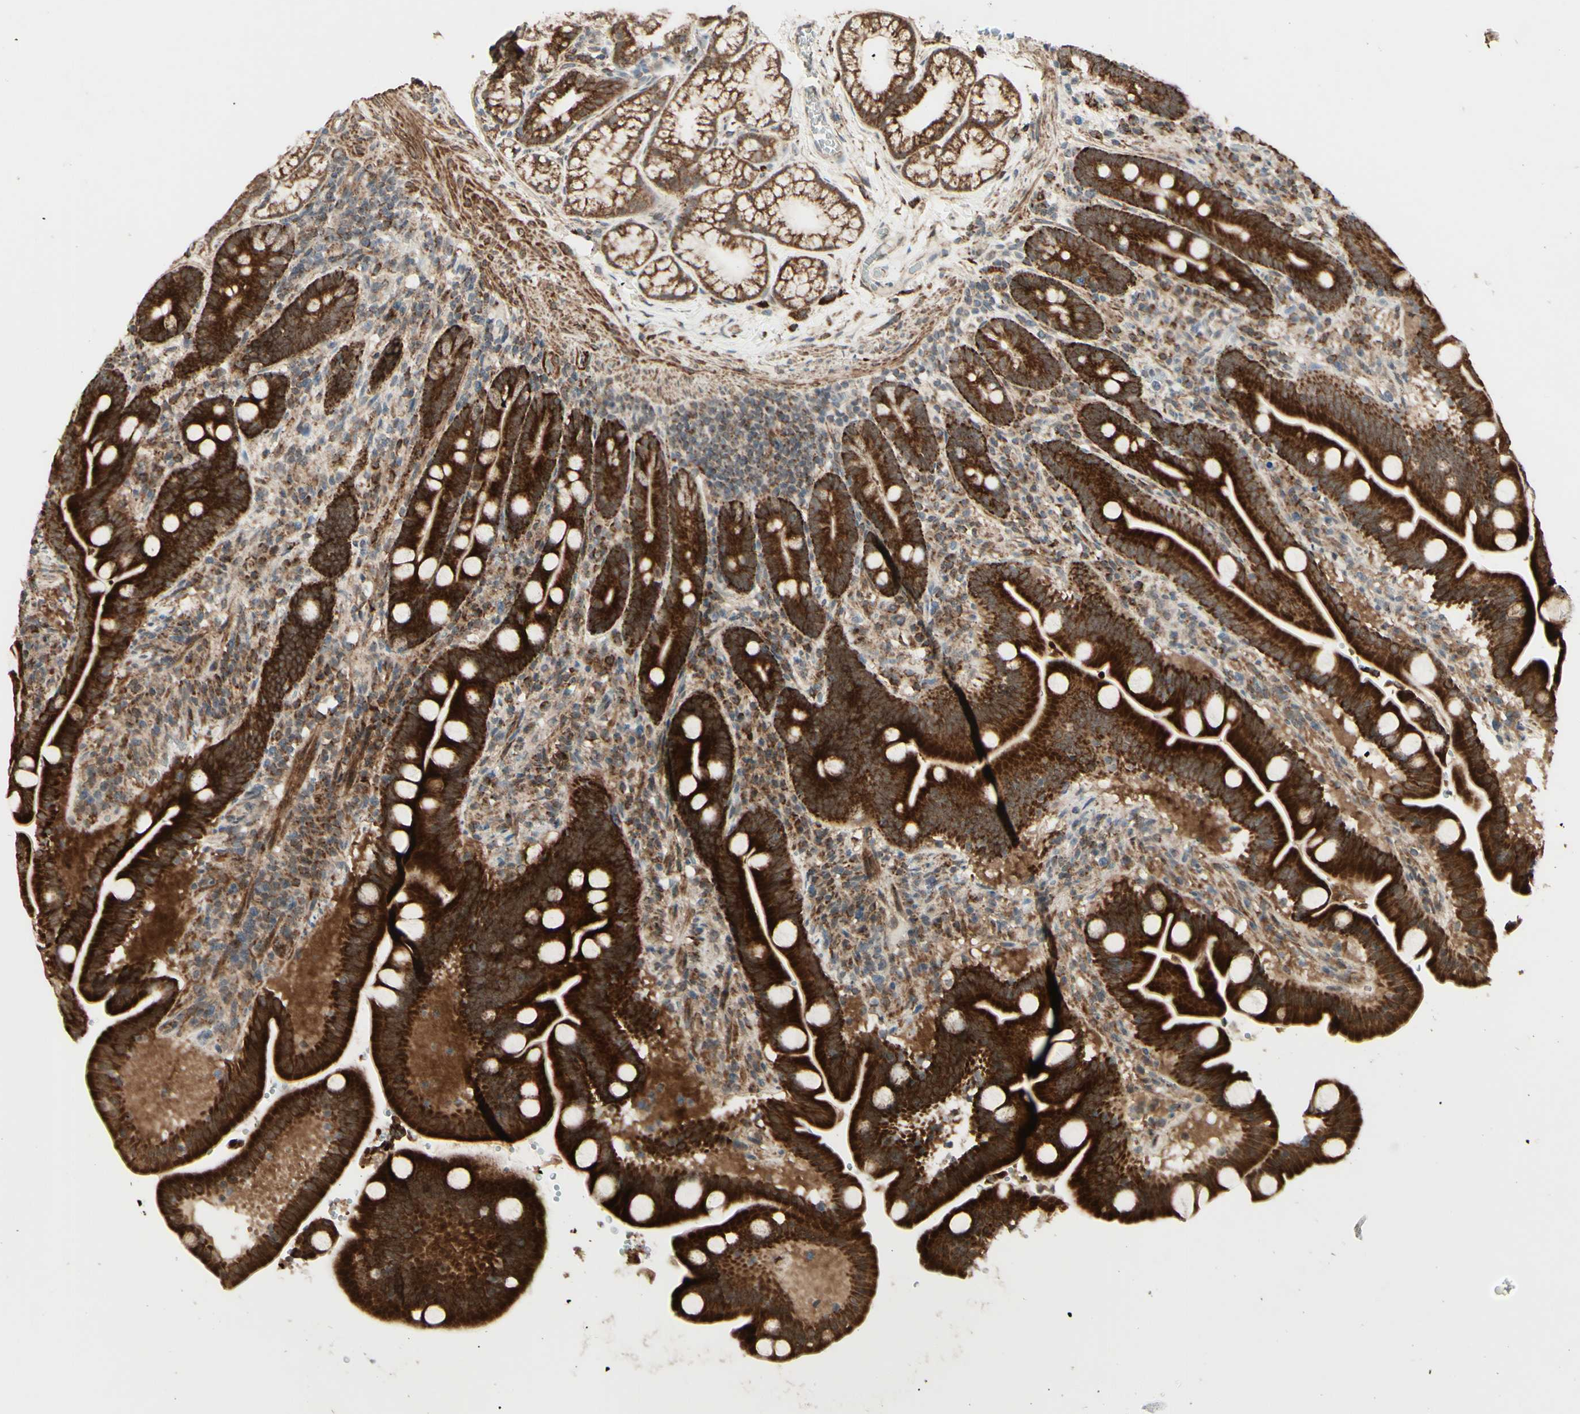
{"staining": {"intensity": "strong", "quantity": ">75%", "location": "cytoplasmic/membranous"}, "tissue": "duodenum", "cell_type": "Glandular cells", "image_type": "normal", "snomed": [{"axis": "morphology", "description": "Normal tissue, NOS"}, {"axis": "topography", "description": "Duodenum"}], "caption": "Normal duodenum demonstrates strong cytoplasmic/membranous expression in about >75% of glandular cells, visualized by immunohistochemistry.", "gene": "DHRS3", "patient": {"sex": "male", "age": 54}}